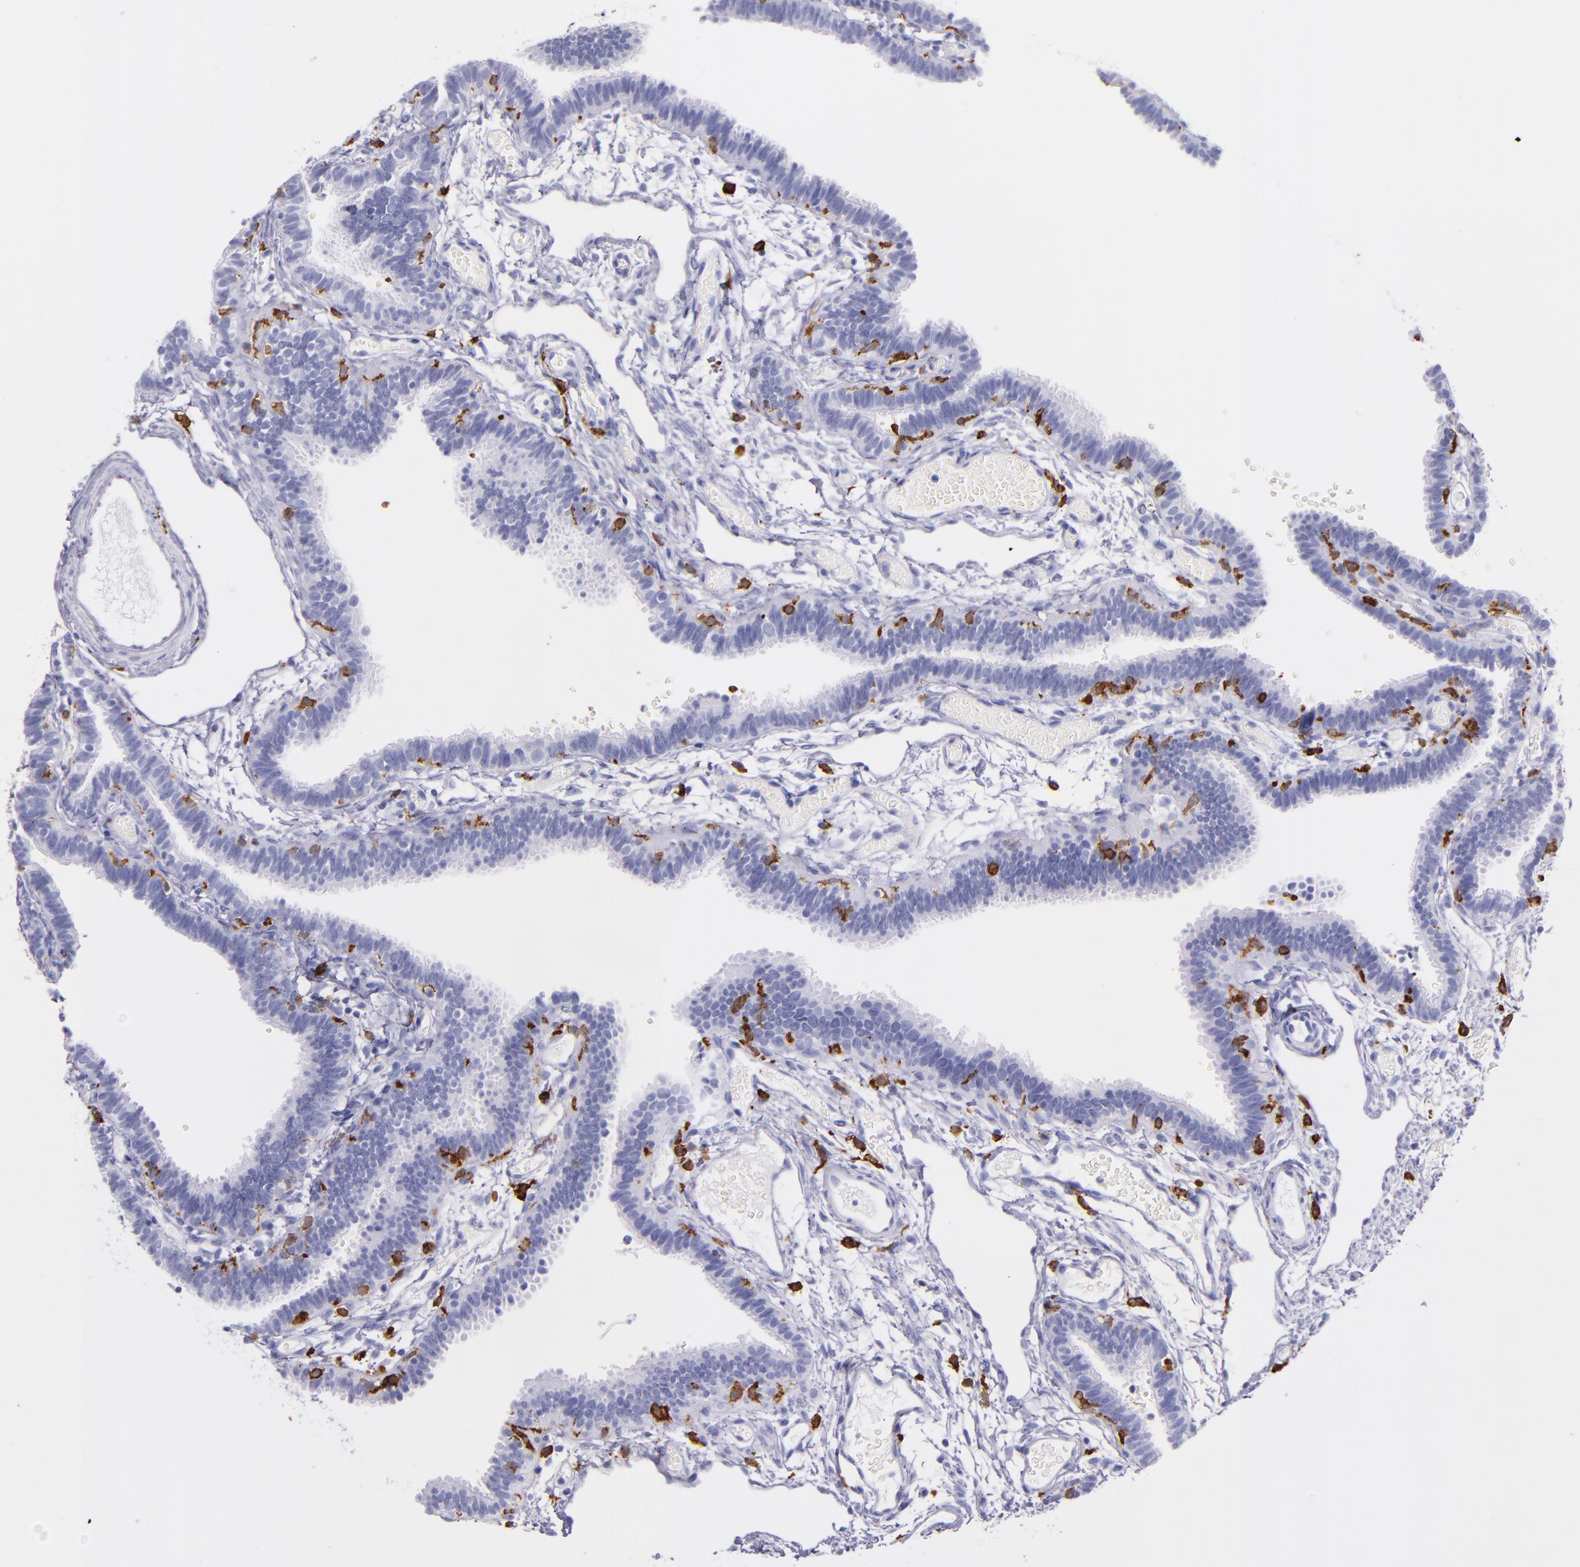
{"staining": {"intensity": "negative", "quantity": "none", "location": "none"}, "tissue": "fallopian tube", "cell_type": "Glandular cells", "image_type": "normal", "snomed": [{"axis": "morphology", "description": "Normal tissue, NOS"}, {"axis": "topography", "description": "Fallopian tube"}], "caption": "Immunohistochemistry (IHC) of unremarkable human fallopian tube demonstrates no staining in glandular cells.", "gene": "CD163", "patient": {"sex": "female", "age": 29}}